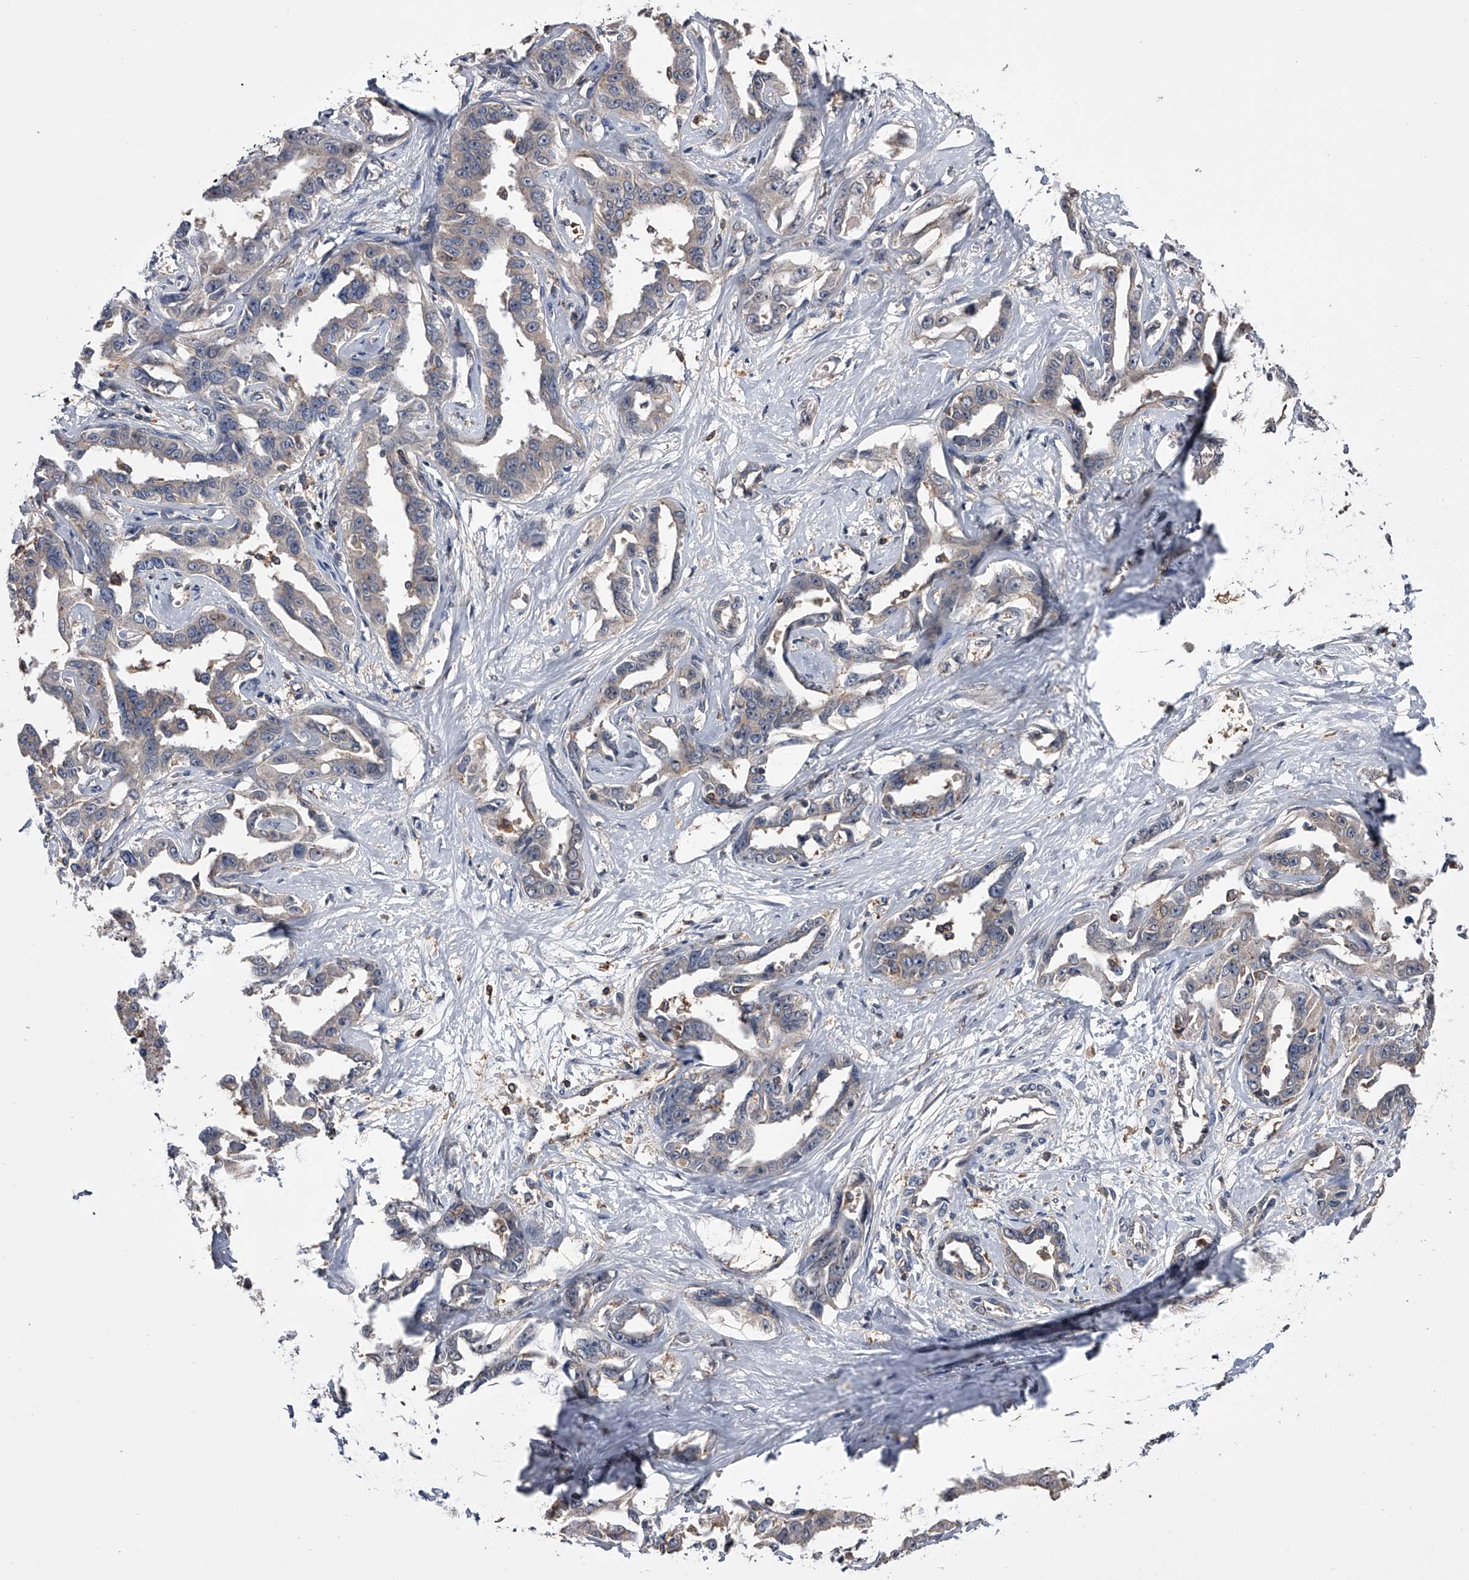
{"staining": {"intensity": "negative", "quantity": "none", "location": "none"}, "tissue": "liver cancer", "cell_type": "Tumor cells", "image_type": "cancer", "snomed": [{"axis": "morphology", "description": "Cholangiocarcinoma"}, {"axis": "topography", "description": "Liver"}], "caption": "Tumor cells show no significant positivity in liver cancer. (DAB immunohistochemistry (IHC) with hematoxylin counter stain).", "gene": "PAN3", "patient": {"sex": "male", "age": 59}}